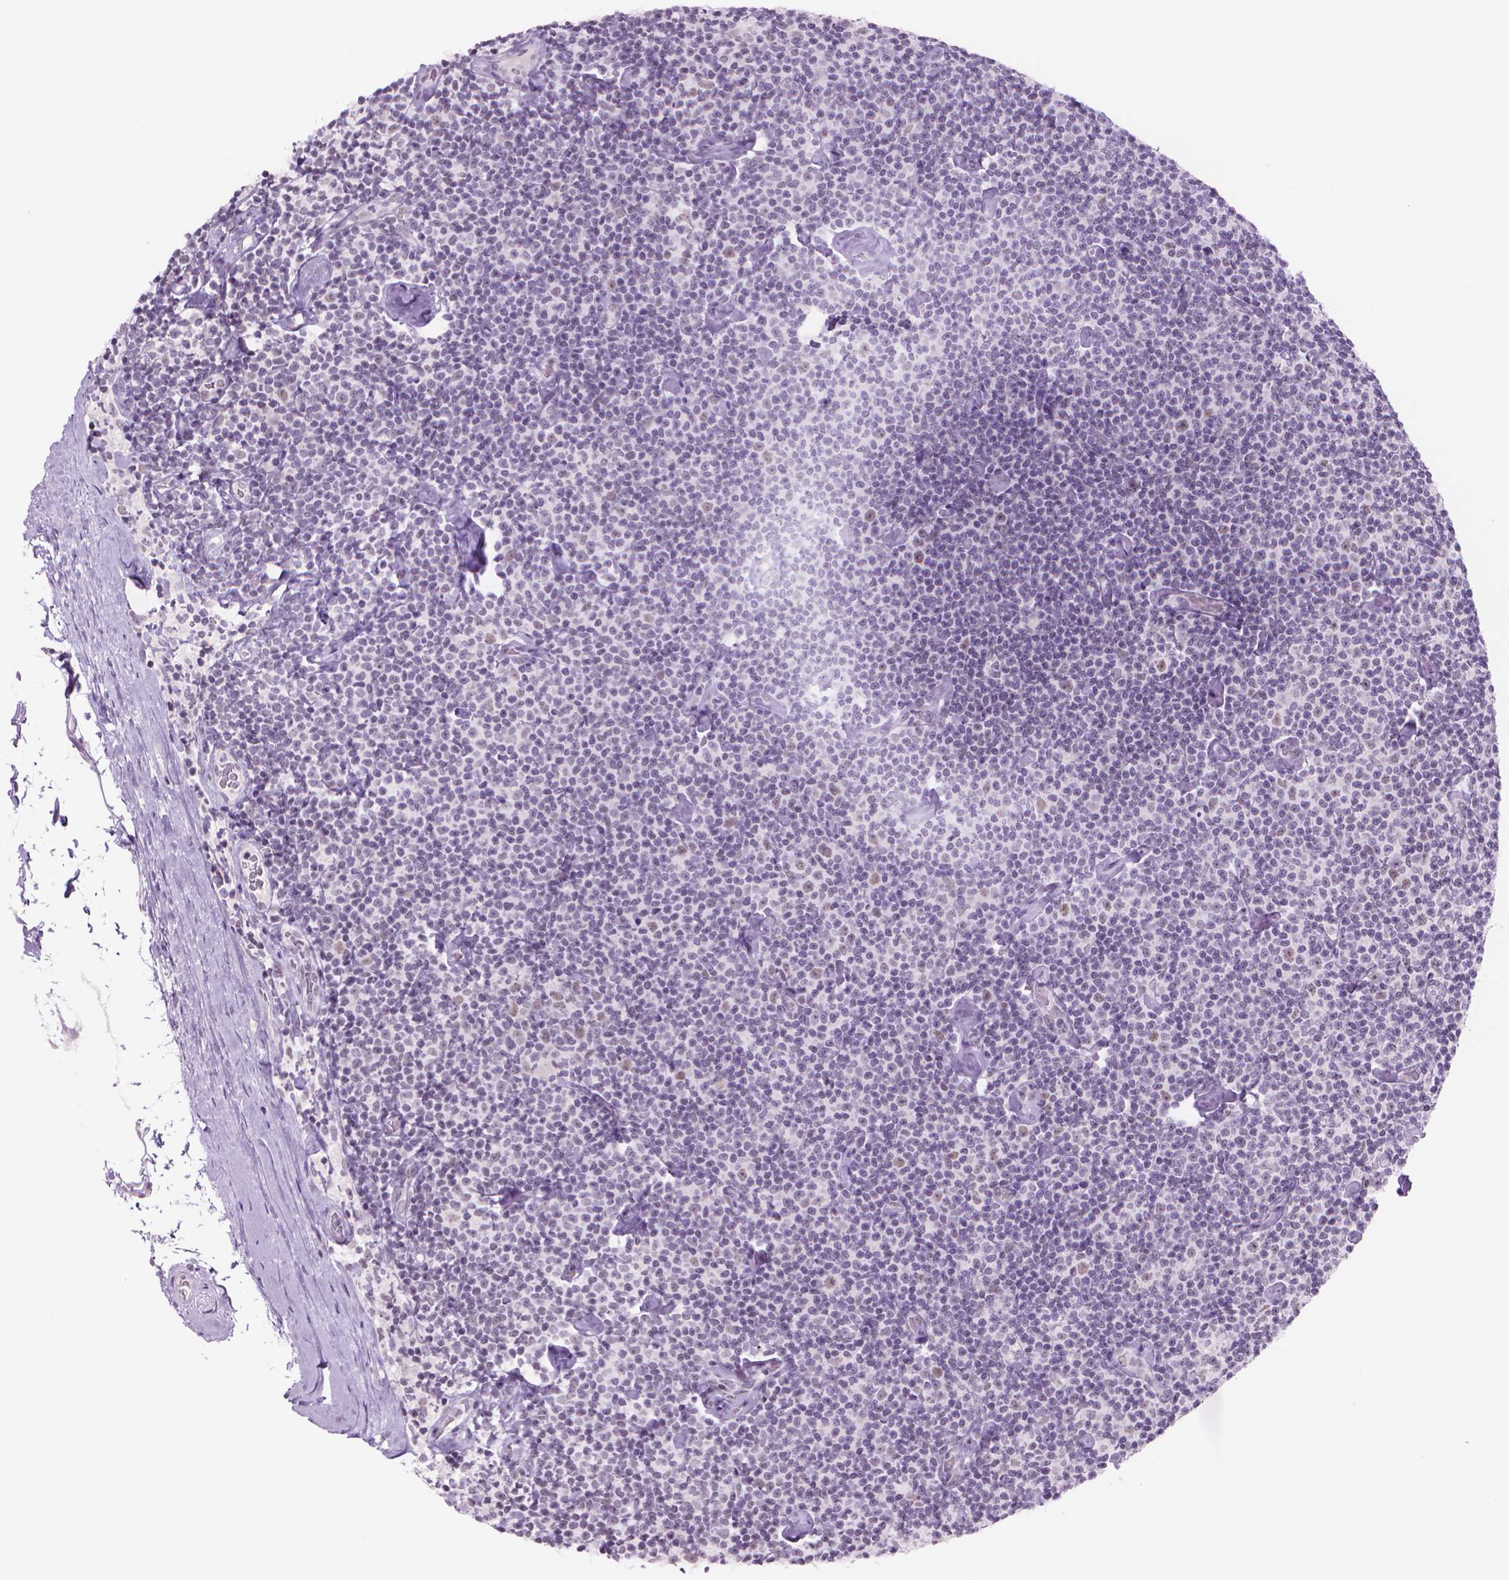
{"staining": {"intensity": "moderate", "quantity": "<25%", "location": "nuclear"}, "tissue": "lymphoma", "cell_type": "Tumor cells", "image_type": "cancer", "snomed": [{"axis": "morphology", "description": "Malignant lymphoma, non-Hodgkin's type, Low grade"}, {"axis": "topography", "description": "Lymph node"}], "caption": "Tumor cells reveal low levels of moderate nuclear positivity in approximately <25% of cells in lymphoma.", "gene": "POLR3D", "patient": {"sex": "male", "age": 81}}